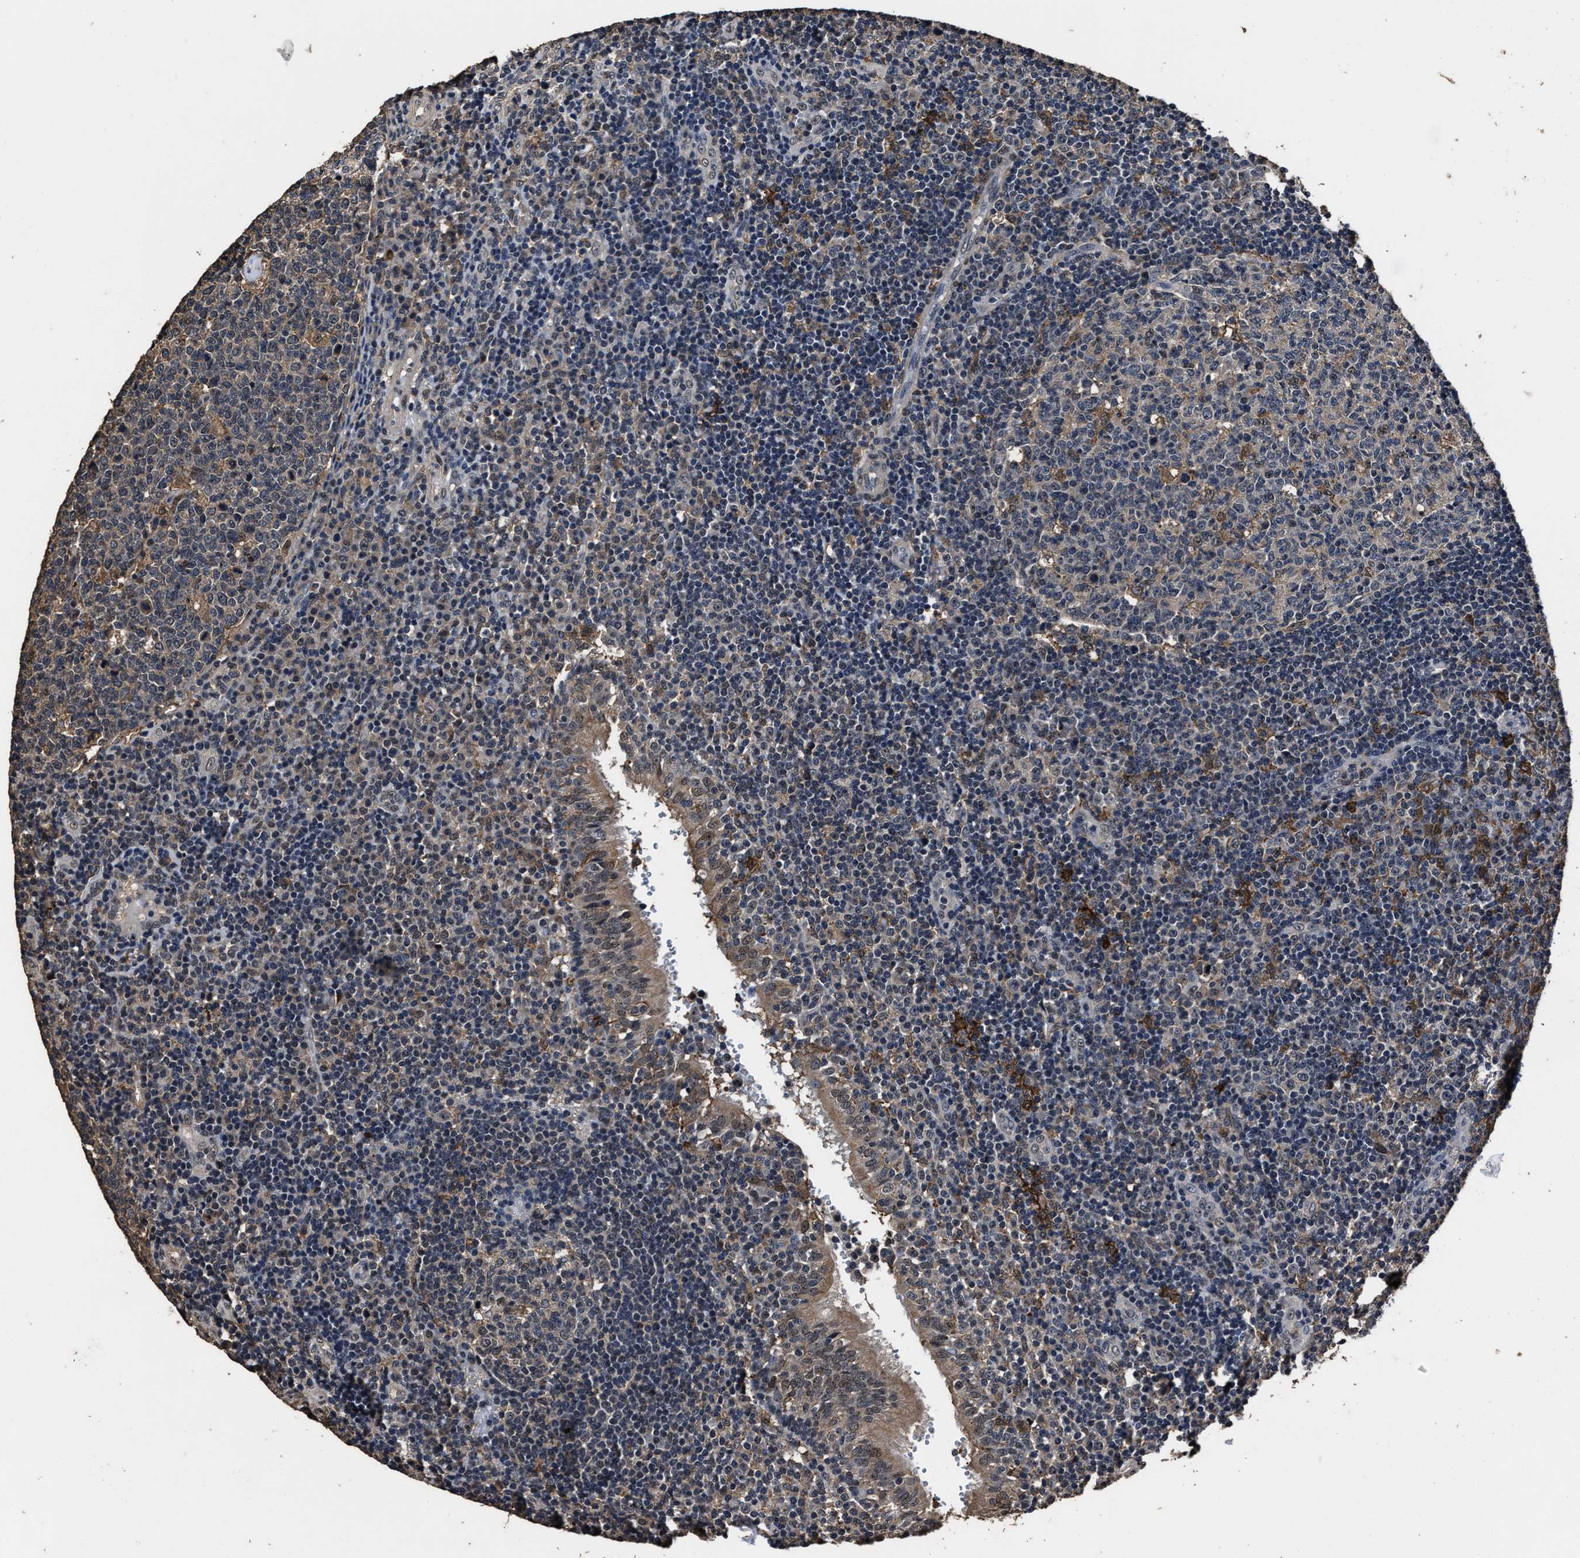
{"staining": {"intensity": "moderate", "quantity": "<25%", "location": "cytoplasmic/membranous"}, "tissue": "tonsil", "cell_type": "Germinal center cells", "image_type": "normal", "snomed": [{"axis": "morphology", "description": "Normal tissue, NOS"}, {"axis": "topography", "description": "Tonsil"}], "caption": "Tonsil stained for a protein (brown) shows moderate cytoplasmic/membranous positive expression in approximately <25% of germinal center cells.", "gene": "RSBN1L", "patient": {"sex": "female", "age": 40}}